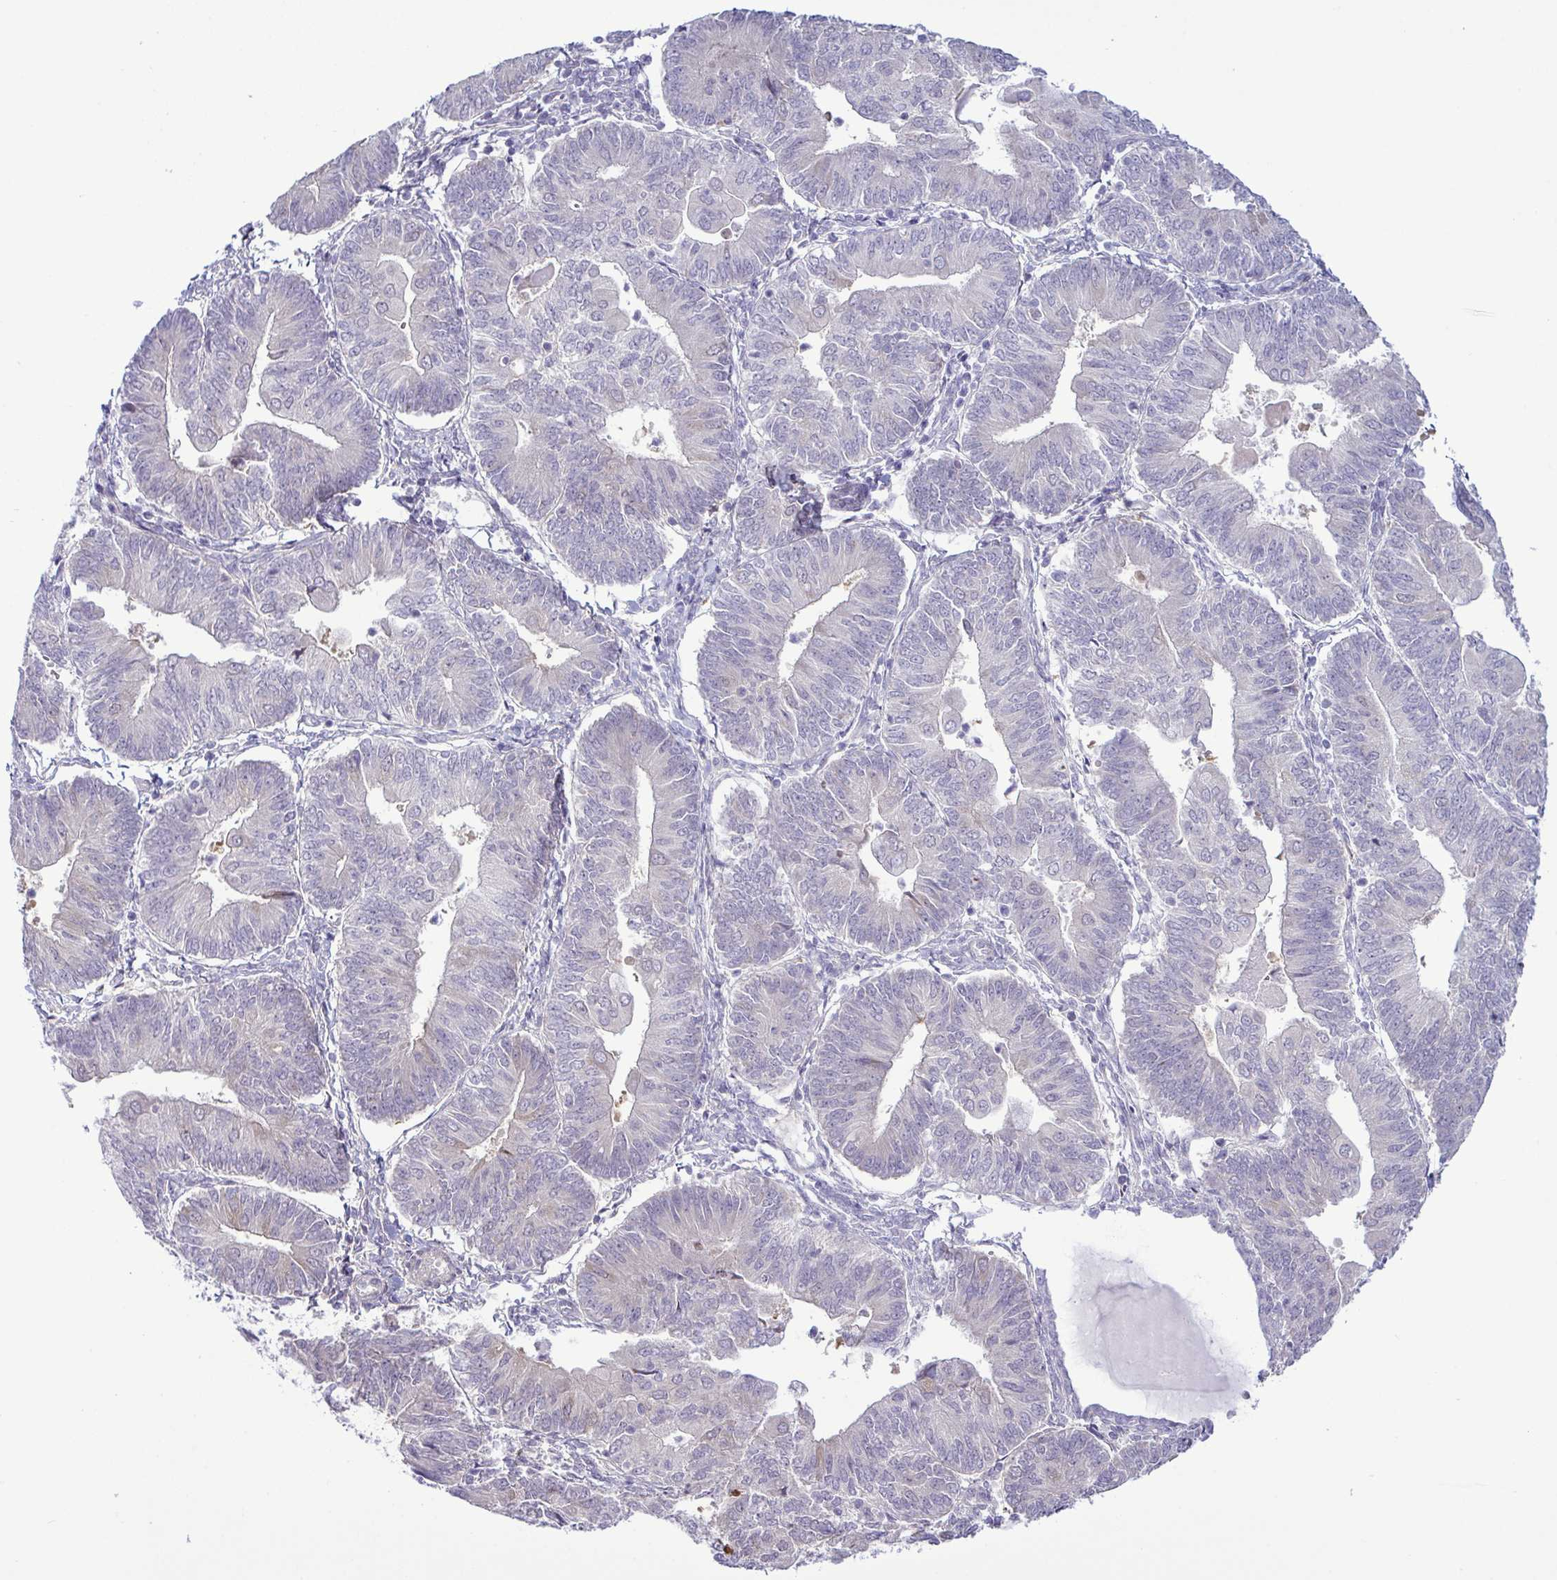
{"staining": {"intensity": "negative", "quantity": "none", "location": "none"}, "tissue": "endometrial cancer", "cell_type": "Tumor cells", "image_type": "cancer", "snomed": [{"axis": "morphology", "description": "Adenocarcinoma, NOS"}, {"axis": "topography", "description": "Endometrium"}], "caption": "An immunohistochemistry micrograph of adenocarcinoma (endometrial) is shown. There is no staining in tumor cells of adenocarcinoma (endometrial).", "gene": "SYNPO2L", "patient": {"sex": "female", "age": 65}}